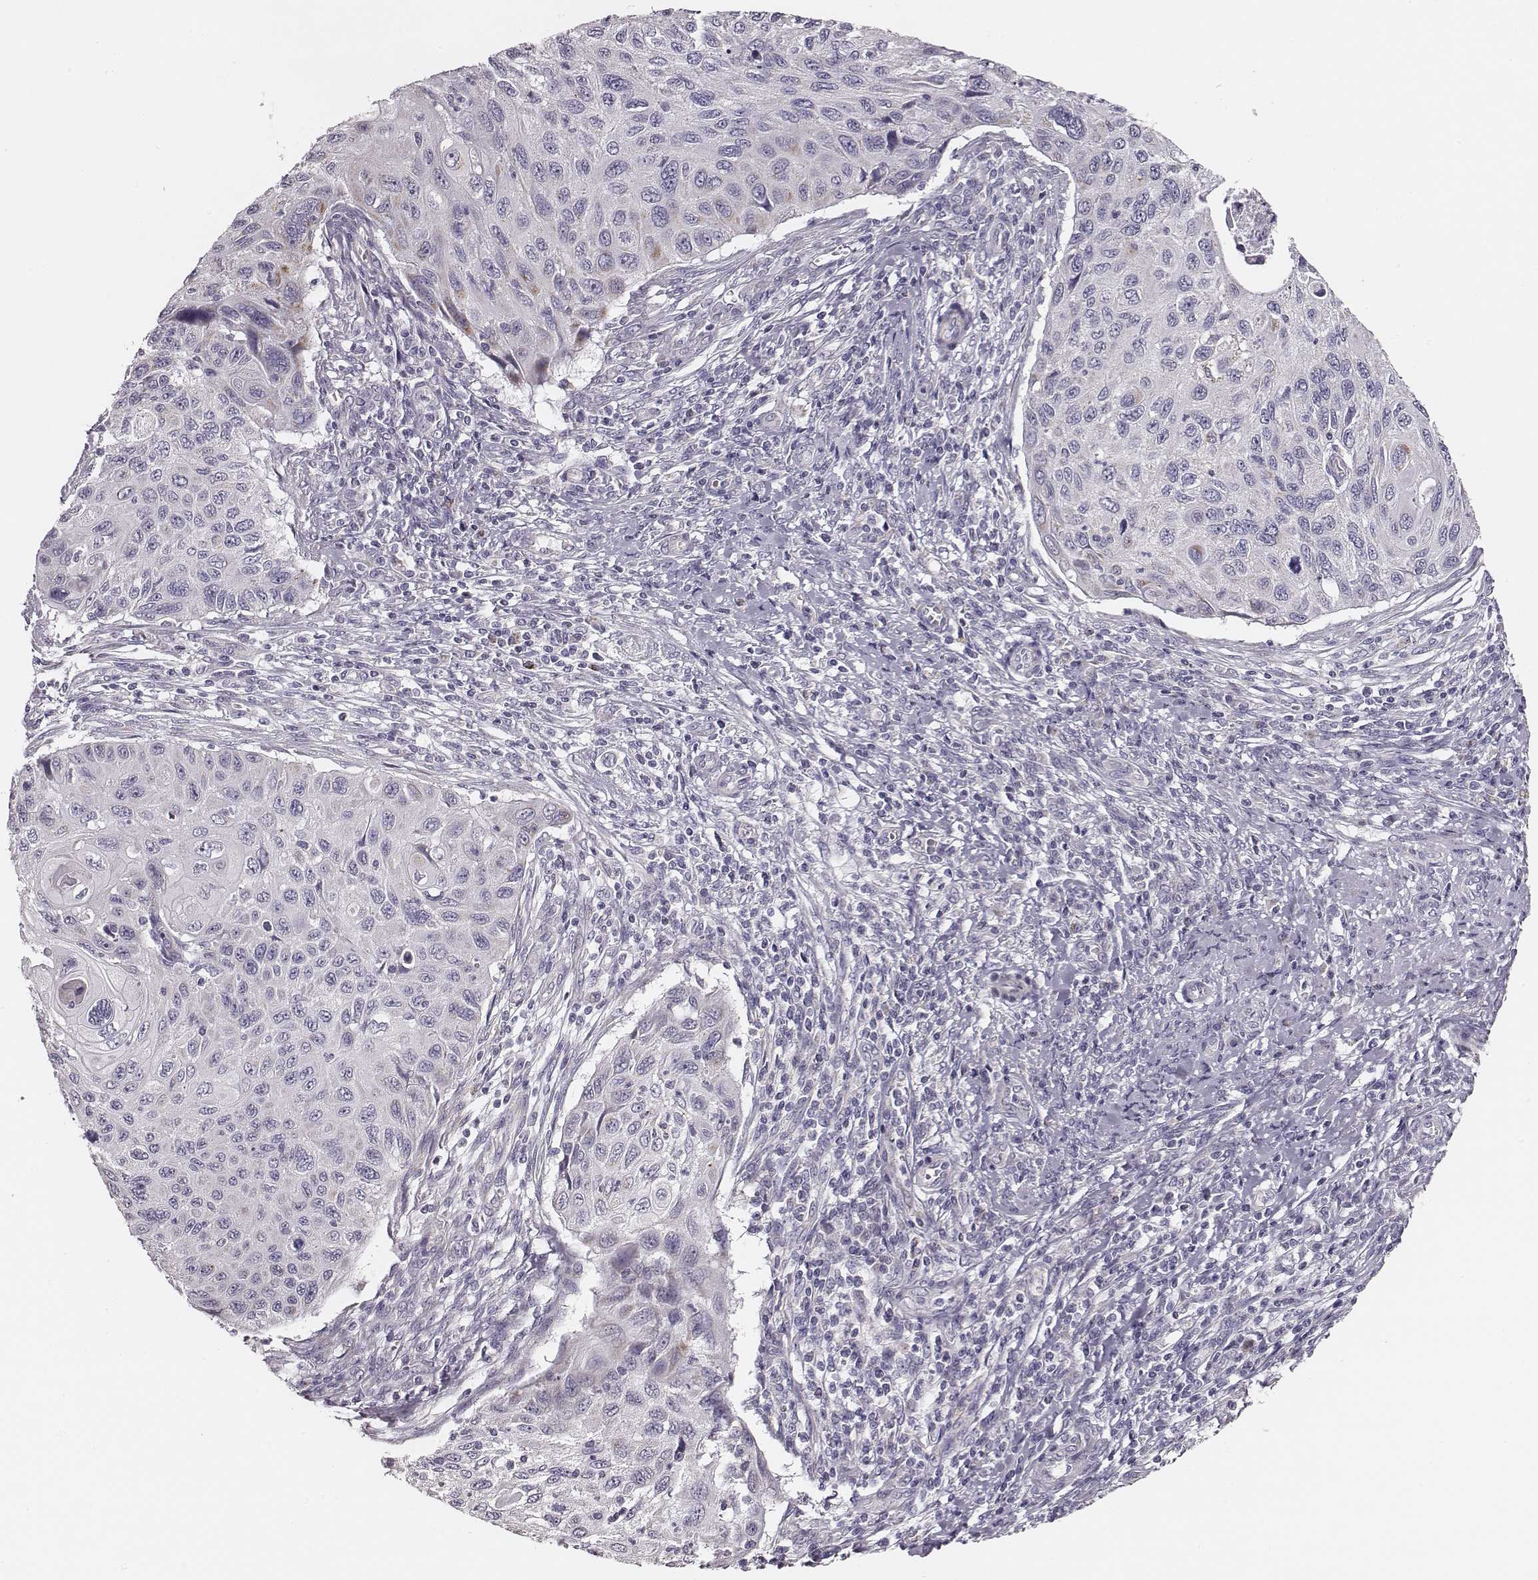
{"staining": {"intensity": "negative", "quantity": "none", "location": "none"}, "tissue": "cervical cancer", "cell_type": "Tumor cells", "image_type": "cancer", "snomed": [{"axis": "morphology", "description": "Squamous cell carcinoma, NOS"}, {"axis": "topography", "description": "Cervix"}], "caption": "The histopathology image exhibits no significant positivity in tumor cells of squamous cell carcinoma (cervical).", "gene": "UBL4B", "patient": {"sex": "female", "age": 70}}